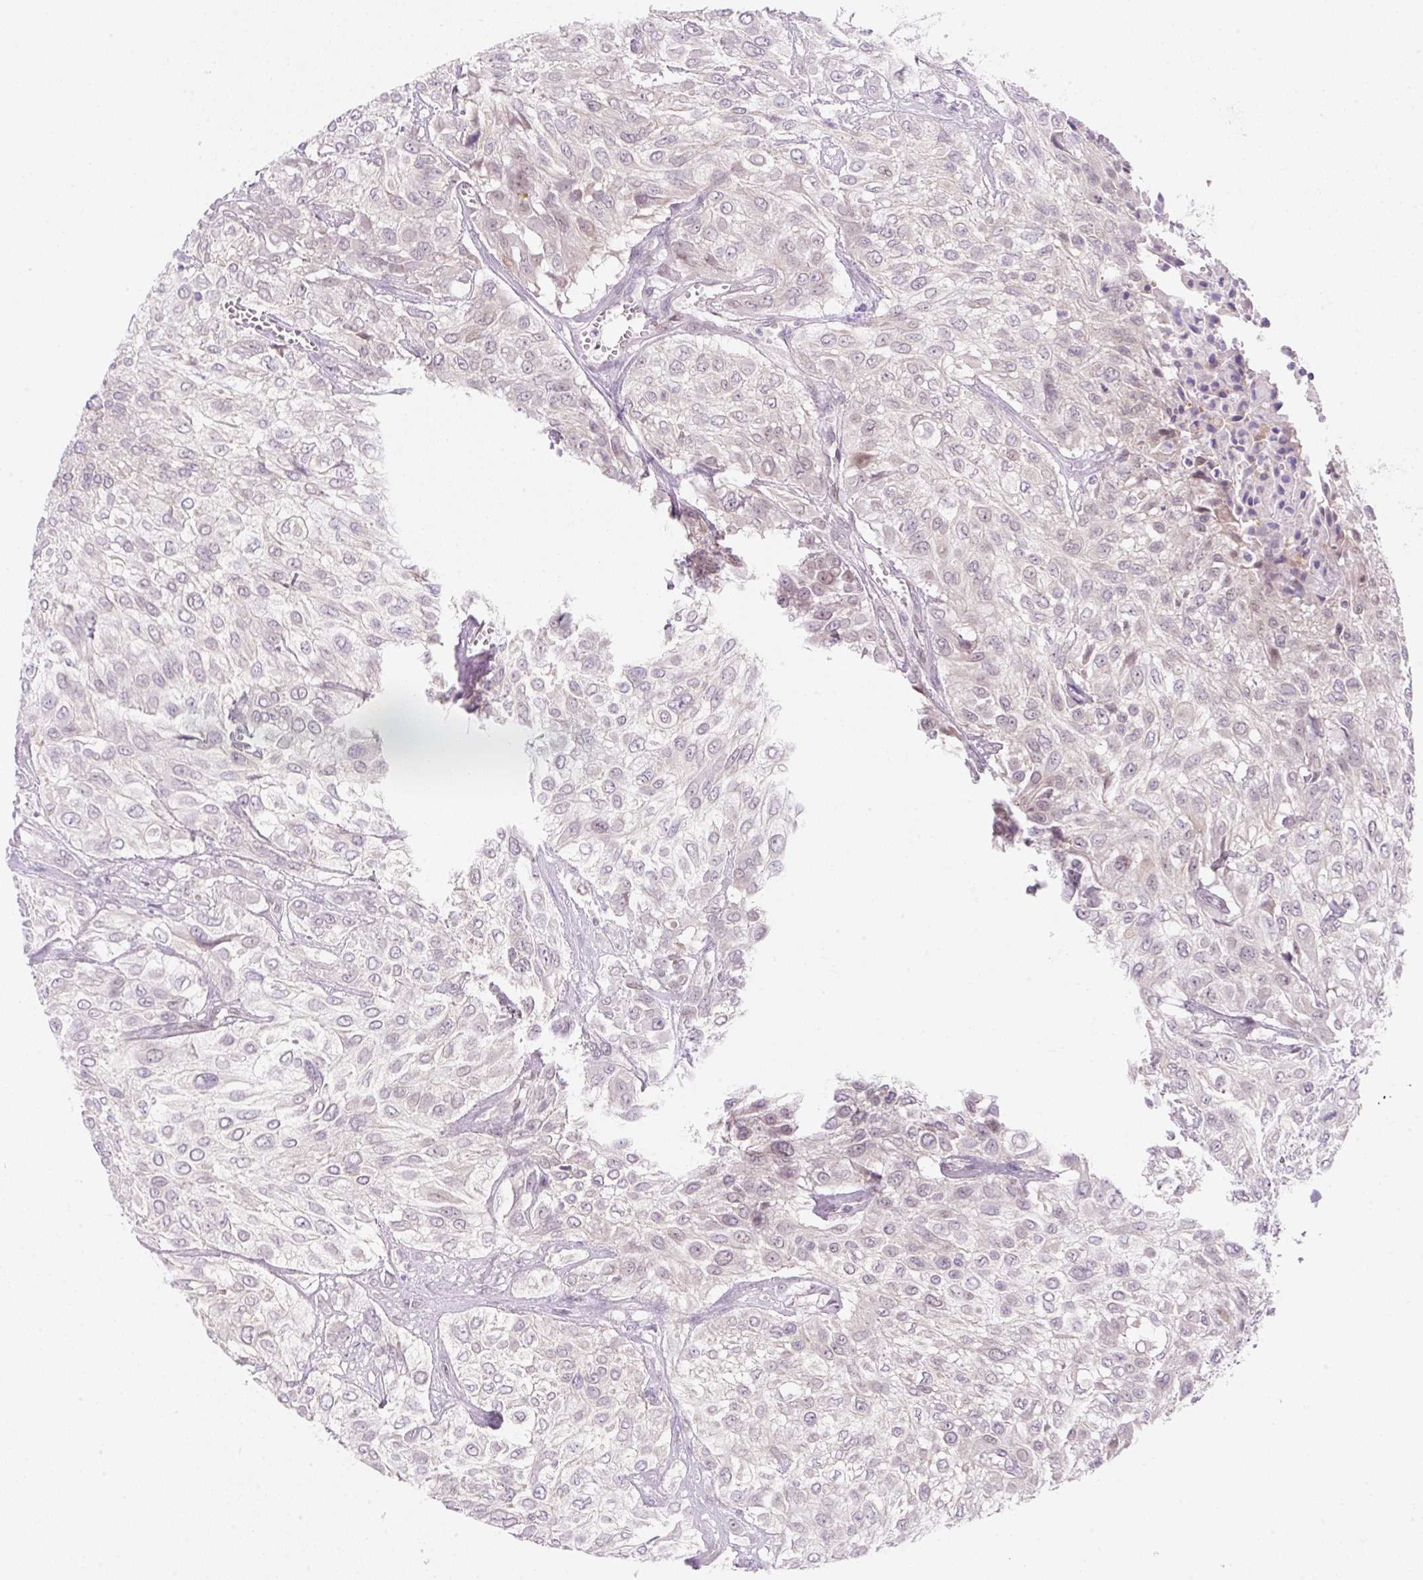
{"staining": {"intensity": "negative", "quantity": "none", "location": "none"}, "tissue": "urothelial cancer", "cell_type": "Tumor cells", "image_type": "cancer", "snomed": [{"axis": "morphology", "description": "Urothelial carcinoma, High grade"}, {"axis": "topography", "description": "Urinary bladder"}], "caption": "DAB (3,3'-diaminobenzidine) immunohistochemical staining of urothelial carcinoma (high-grade) reveals no significant staining in tumor cells.", "gene": "SYNE3", "patient": {"sex": "male", "age": 57}}